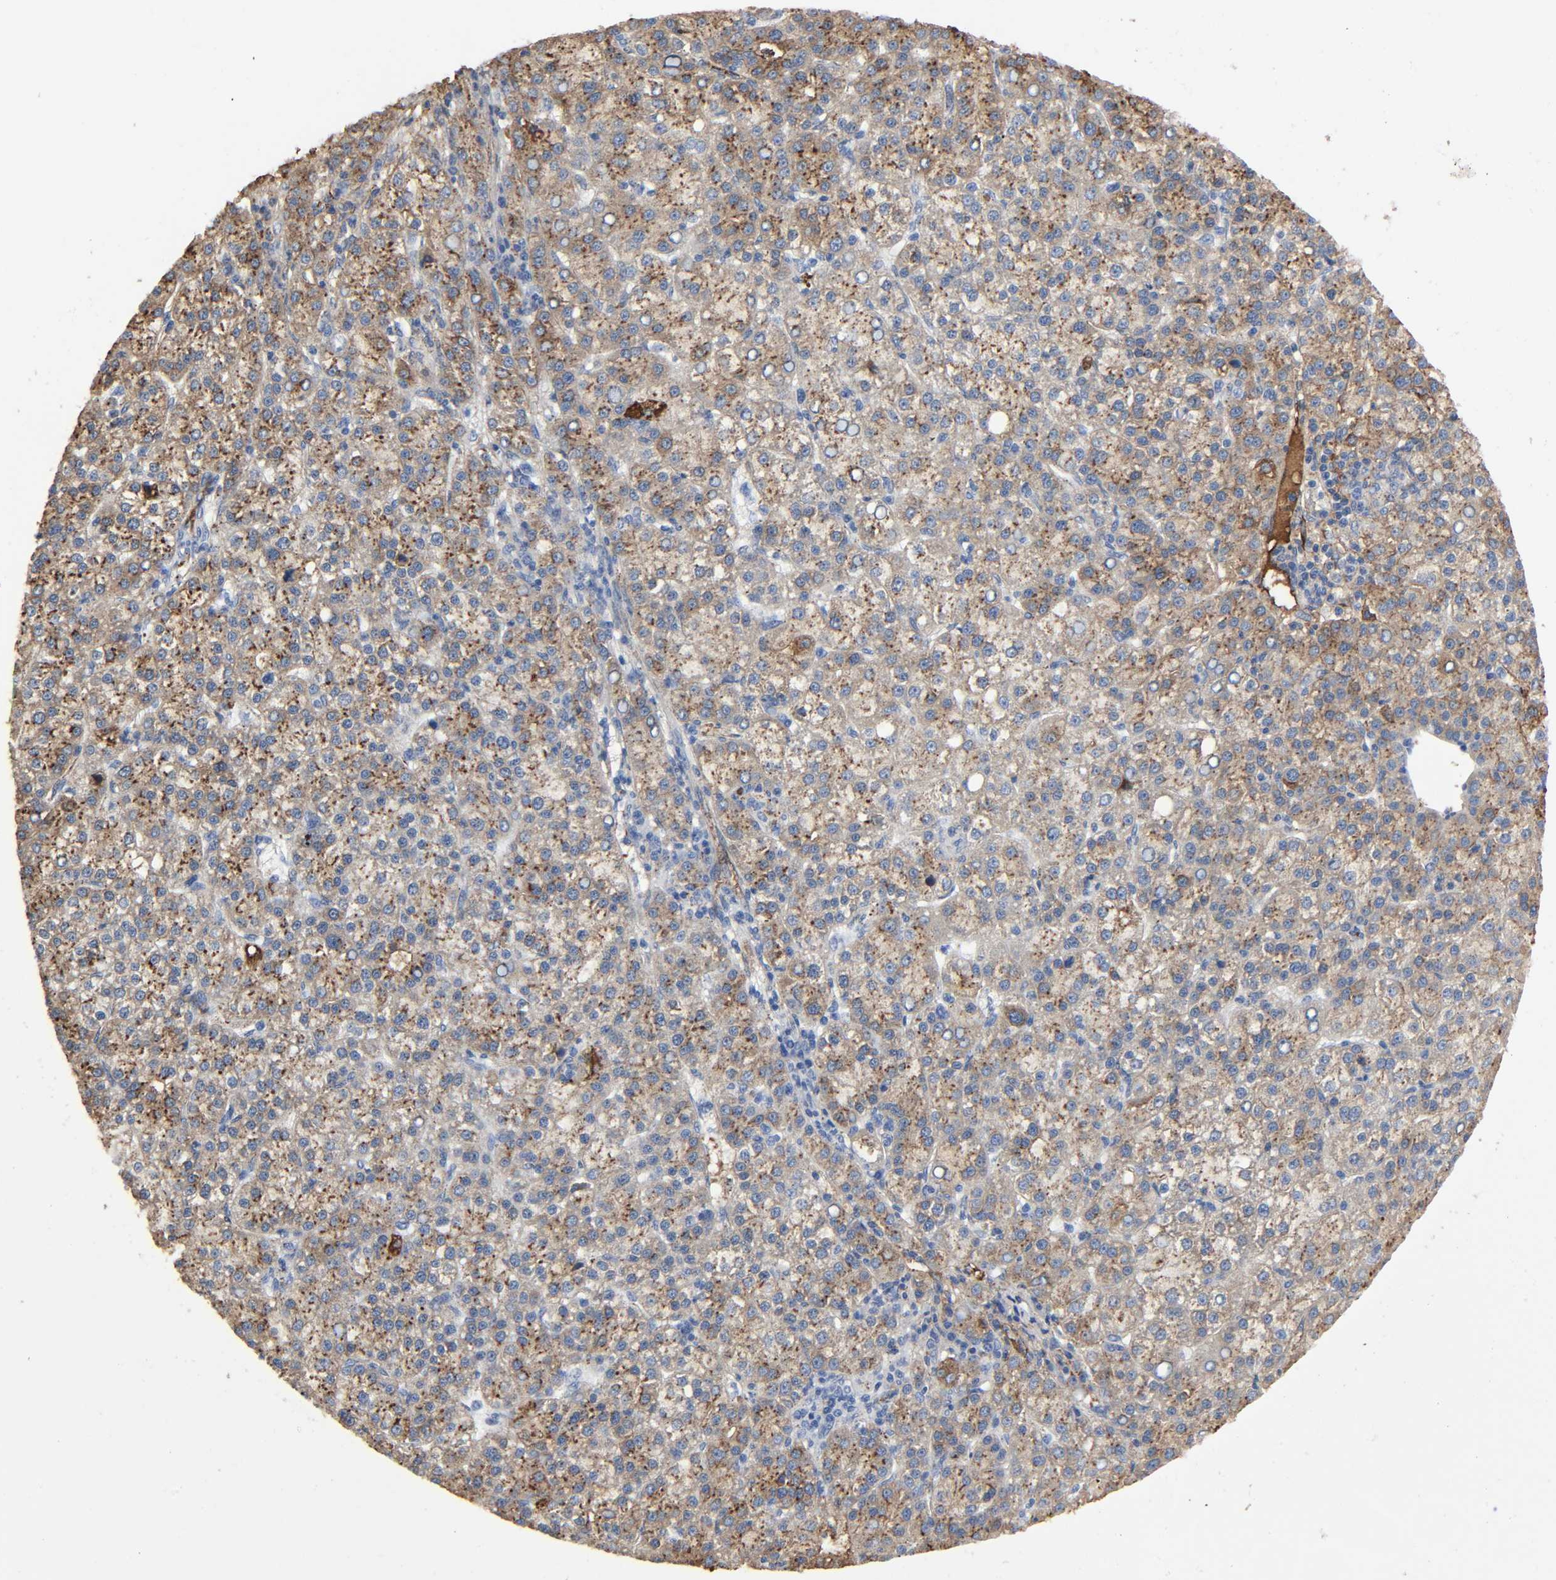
{"staining": {"intensity": "moderate", "quantity": "25%-75%", "location": "cytoplasmic/membranous"}, "tissue": "liver cancer", "cell_type": "Tumor cells", "image_type": "cancer", "snomed": [{"axis": "morphology", "description": "Carcinoma, Hepatocellular, NOS"}, {"axis": "topography", "description": "Liver"}], "caption": "Tumor cells reveal moderate cytoplasmic/membranous positivity in about 25%-75% of cells in liver cancer.", "gene": "C3", "patient": {"sex": "female", "age": 58}}